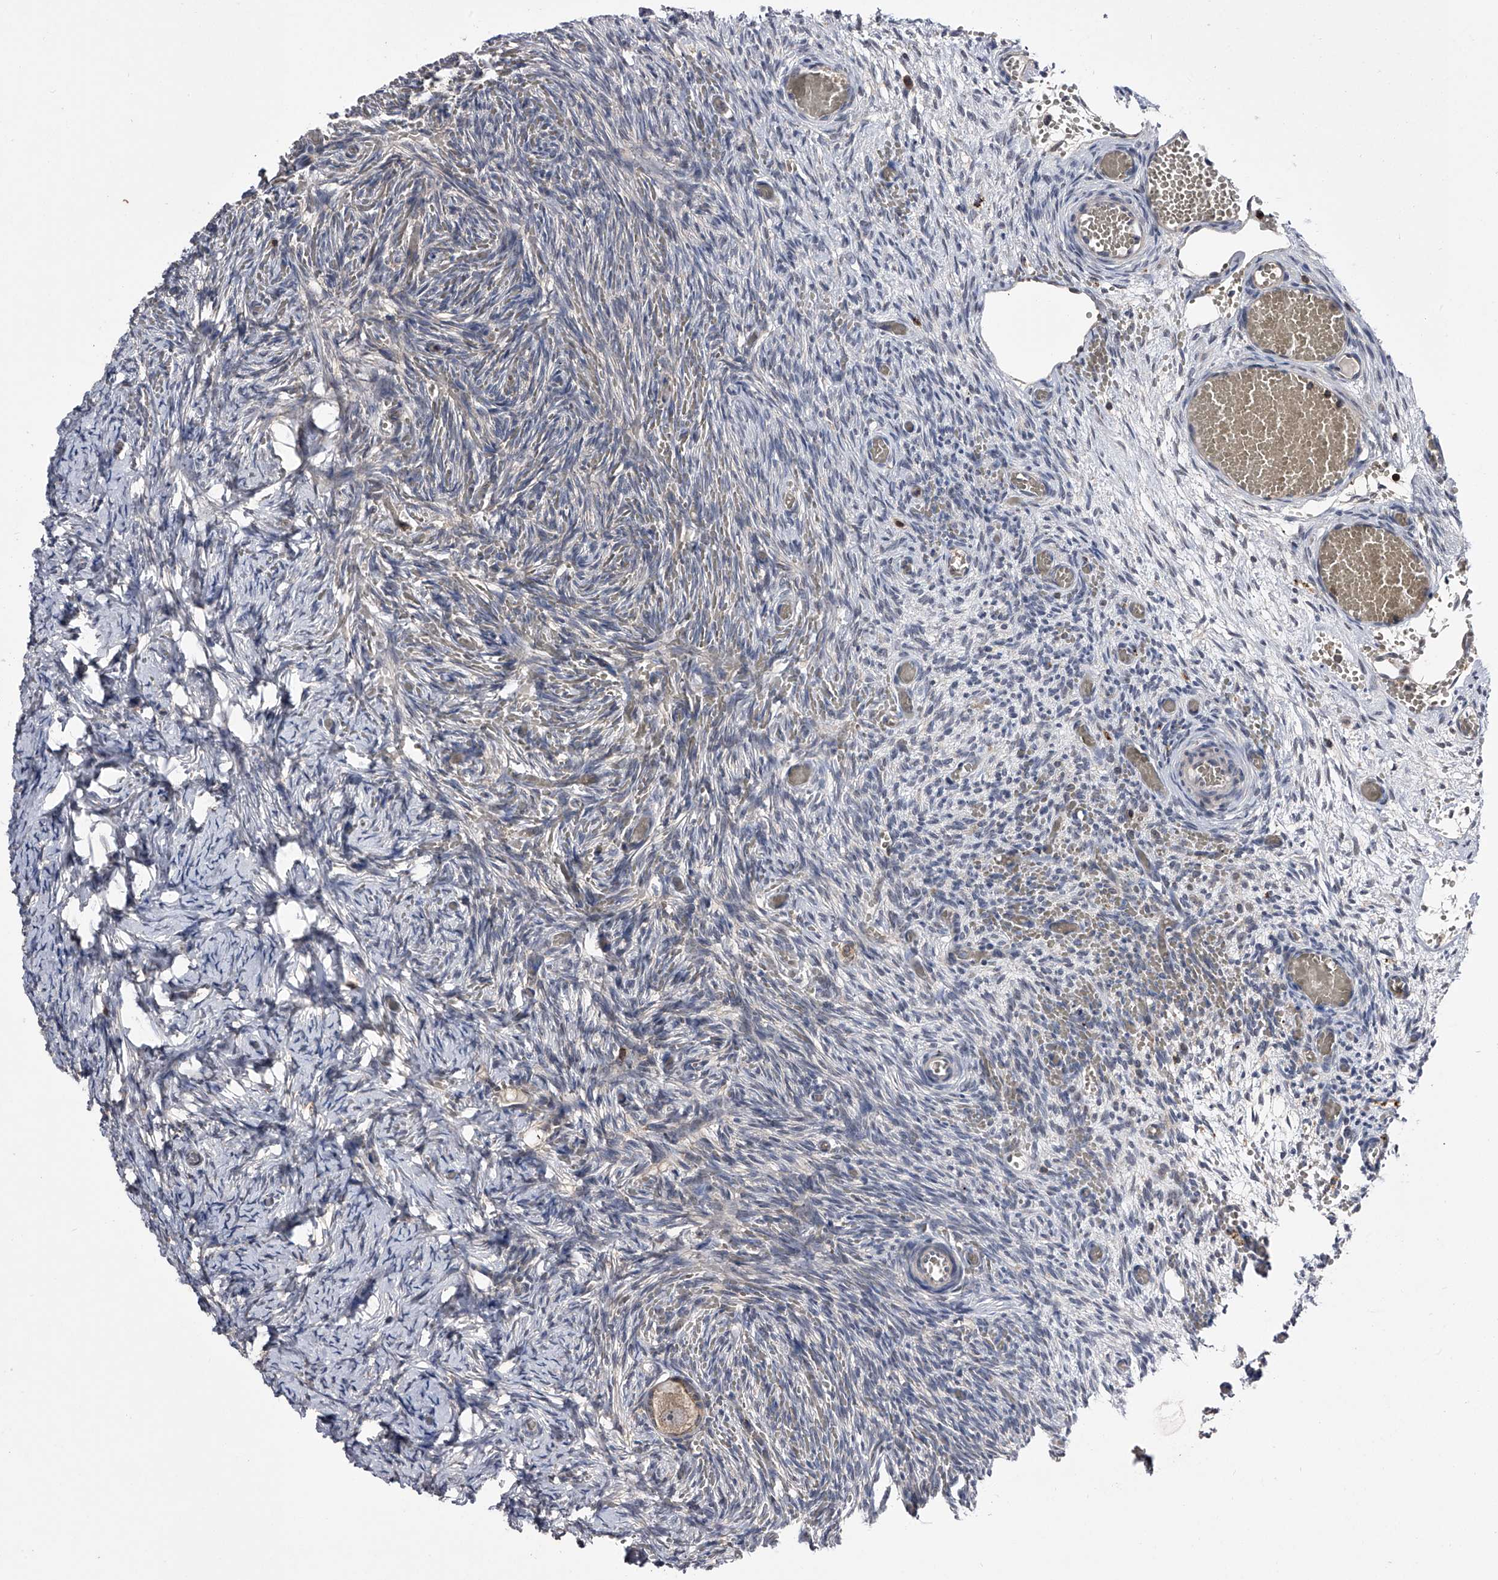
{"staining": {"intensity": "weak", "quantity": ">75%", "location": "cytoplasmic/membranous"}, "tissue": "ovary", "cell_type": "Follicle cells", "image_type": "normal", "snomed": [{"axis": "morphology", "description": "Adenocarcinoma, NOS"}, {"axis": "topography", "description": "Endometrium"}], "caption": "The immunohistochemical stain labels weak cytoplasmic/membranous positivity in follicle cells of normal ovary. The staining was performed using DAB, with brown indicating positive protein expression. Nuclei are stained blue with hematoxylin.", "gene": "PAN3", "patient": {"sex": "female", "age": 32}}